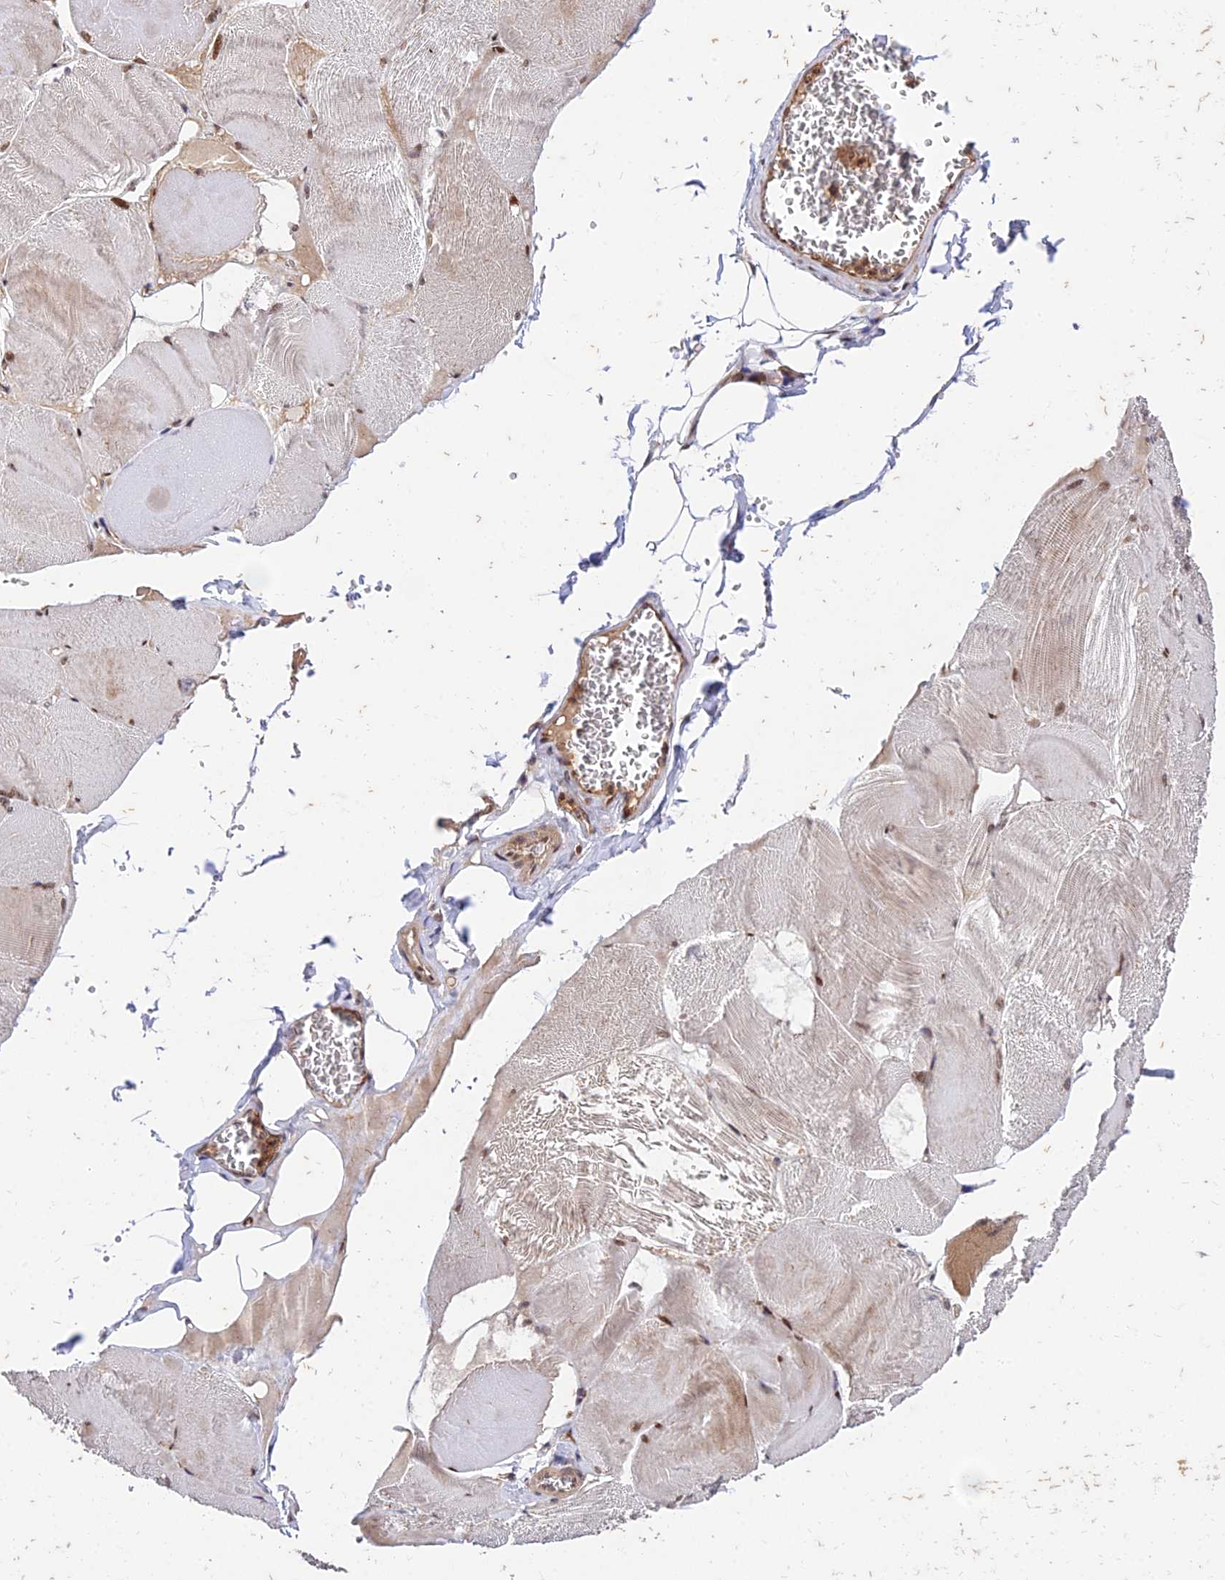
{"staining": {"intensity": "moderate", "quantity": ">75%", "location": "cytoplasmic/membranous,nuclear"}, "tissue": "skeletal muscle", "cell_type": "Myocytes", "image_type": "normal", "snomed": [{"axis": "morphology", "description": "Normal tissue, NOS"}, {"axis": "morphology", "description": "Basal cell carcinoma"}, {"axis": "topography", "description": "Skeletal muscle"}], "caption": "This is an image of immunohistochemistry staining of normal skeletal muscle, which shows moderate expression in the cytoplasmic/membranous,nuclear of myocytes.", "gene": "ZNF85", "patient": {"sex": "female", "age": 64}}